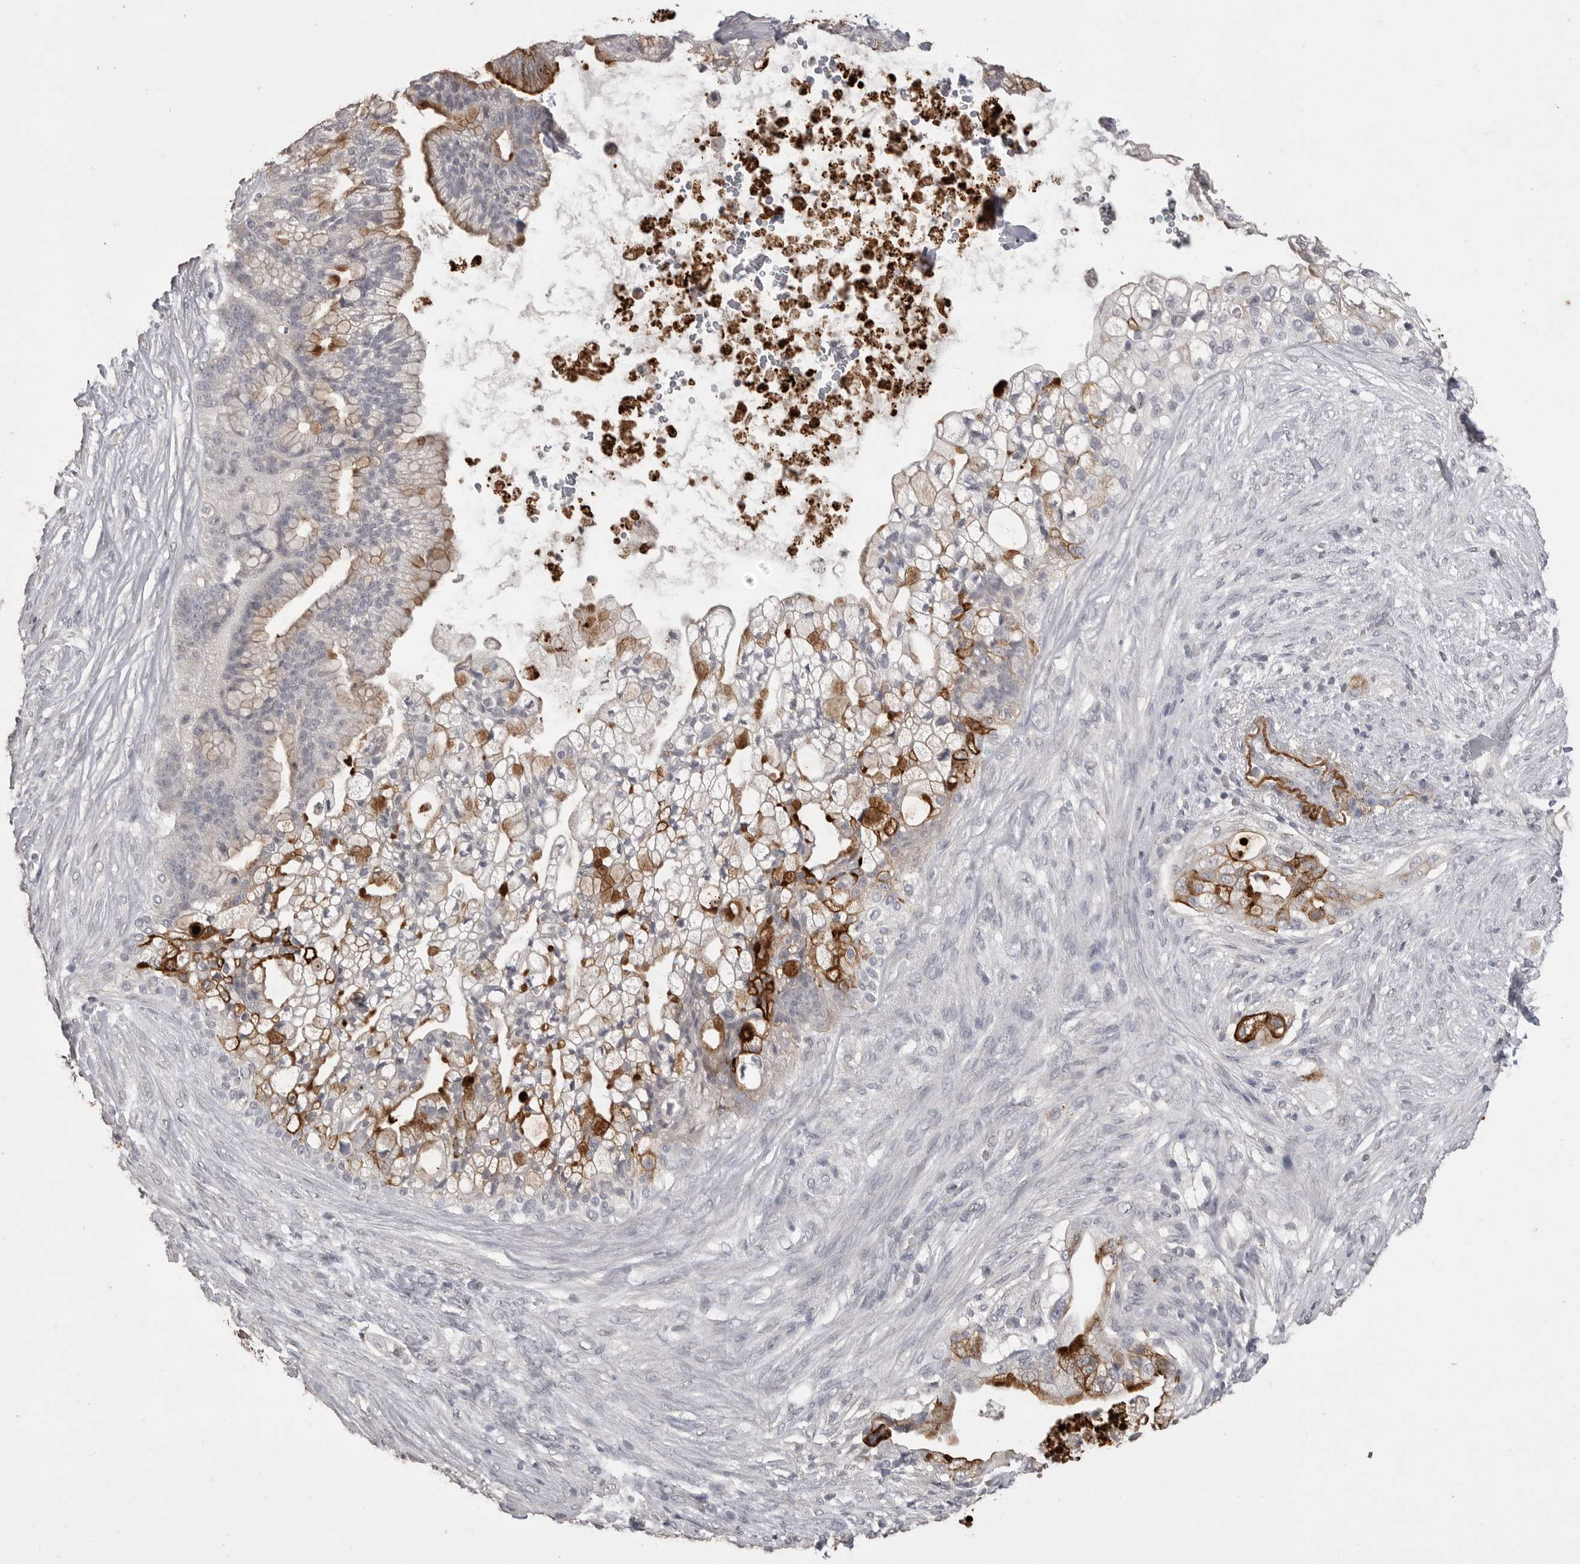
{"staining": {"intensity": "moderate", "quantity": "25%-75%", "location": "cytoplasmic/membranous"}, "tissue": "pancreatic cancer", "cell_type": "Tumor cells", "image_type": "cancer", "snomed": [{"axis": "morphology", "description": "Adenocarcinoma, NOS"}, {"axis": "topography", "description": "Pancreas"}], "caption": "An image showing moderate cytoplasmic/membranous expression in approximately 25%-75% of tumor cells in adenocarcinoma (pancreatic), as visualized by brown immunohistochemical staining.", "gene": "MMP7", "patient": {"sex": "male", "age": 53}}